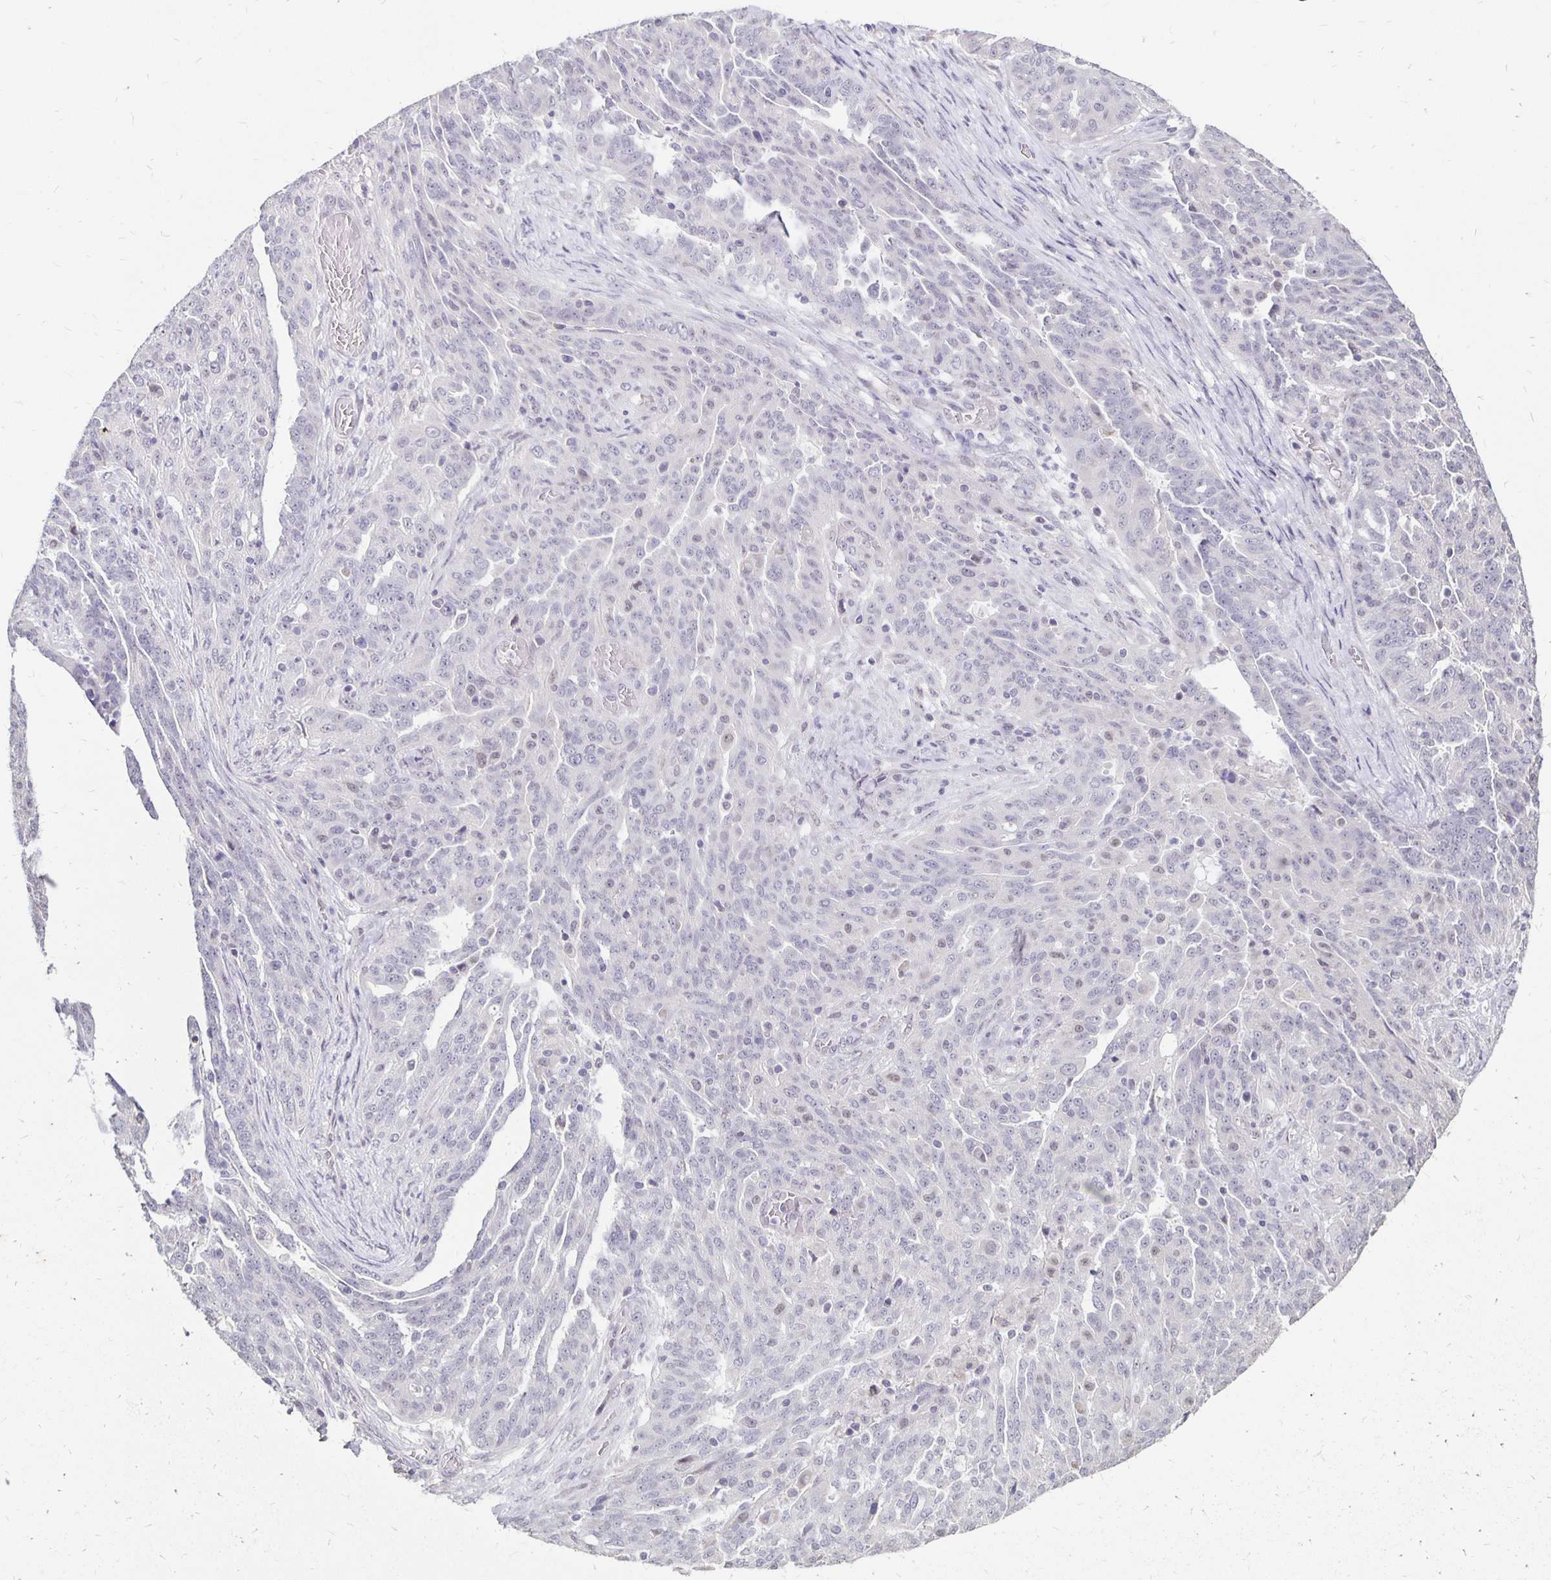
{"staining": {"intensity": "negative", "quantity": "none", "location": "none"}, "tissue": "ovarian cancer", "cell_type": "Tumor cells", "image_type": "cancer", "snomed": [{"axis": "morphology", "description": "Cystadenocarcinoma, serous, NOS"}, {"axis": "topography", "description": "Ovary"}], "caption": "Immunohistochemistry (IHC) of human serous cystadenocarcinoma (ovarian) exhibits no positivity in tumor cells.", "gene": "ATOSB", "patient": {"sex": "female", "age": 67}}